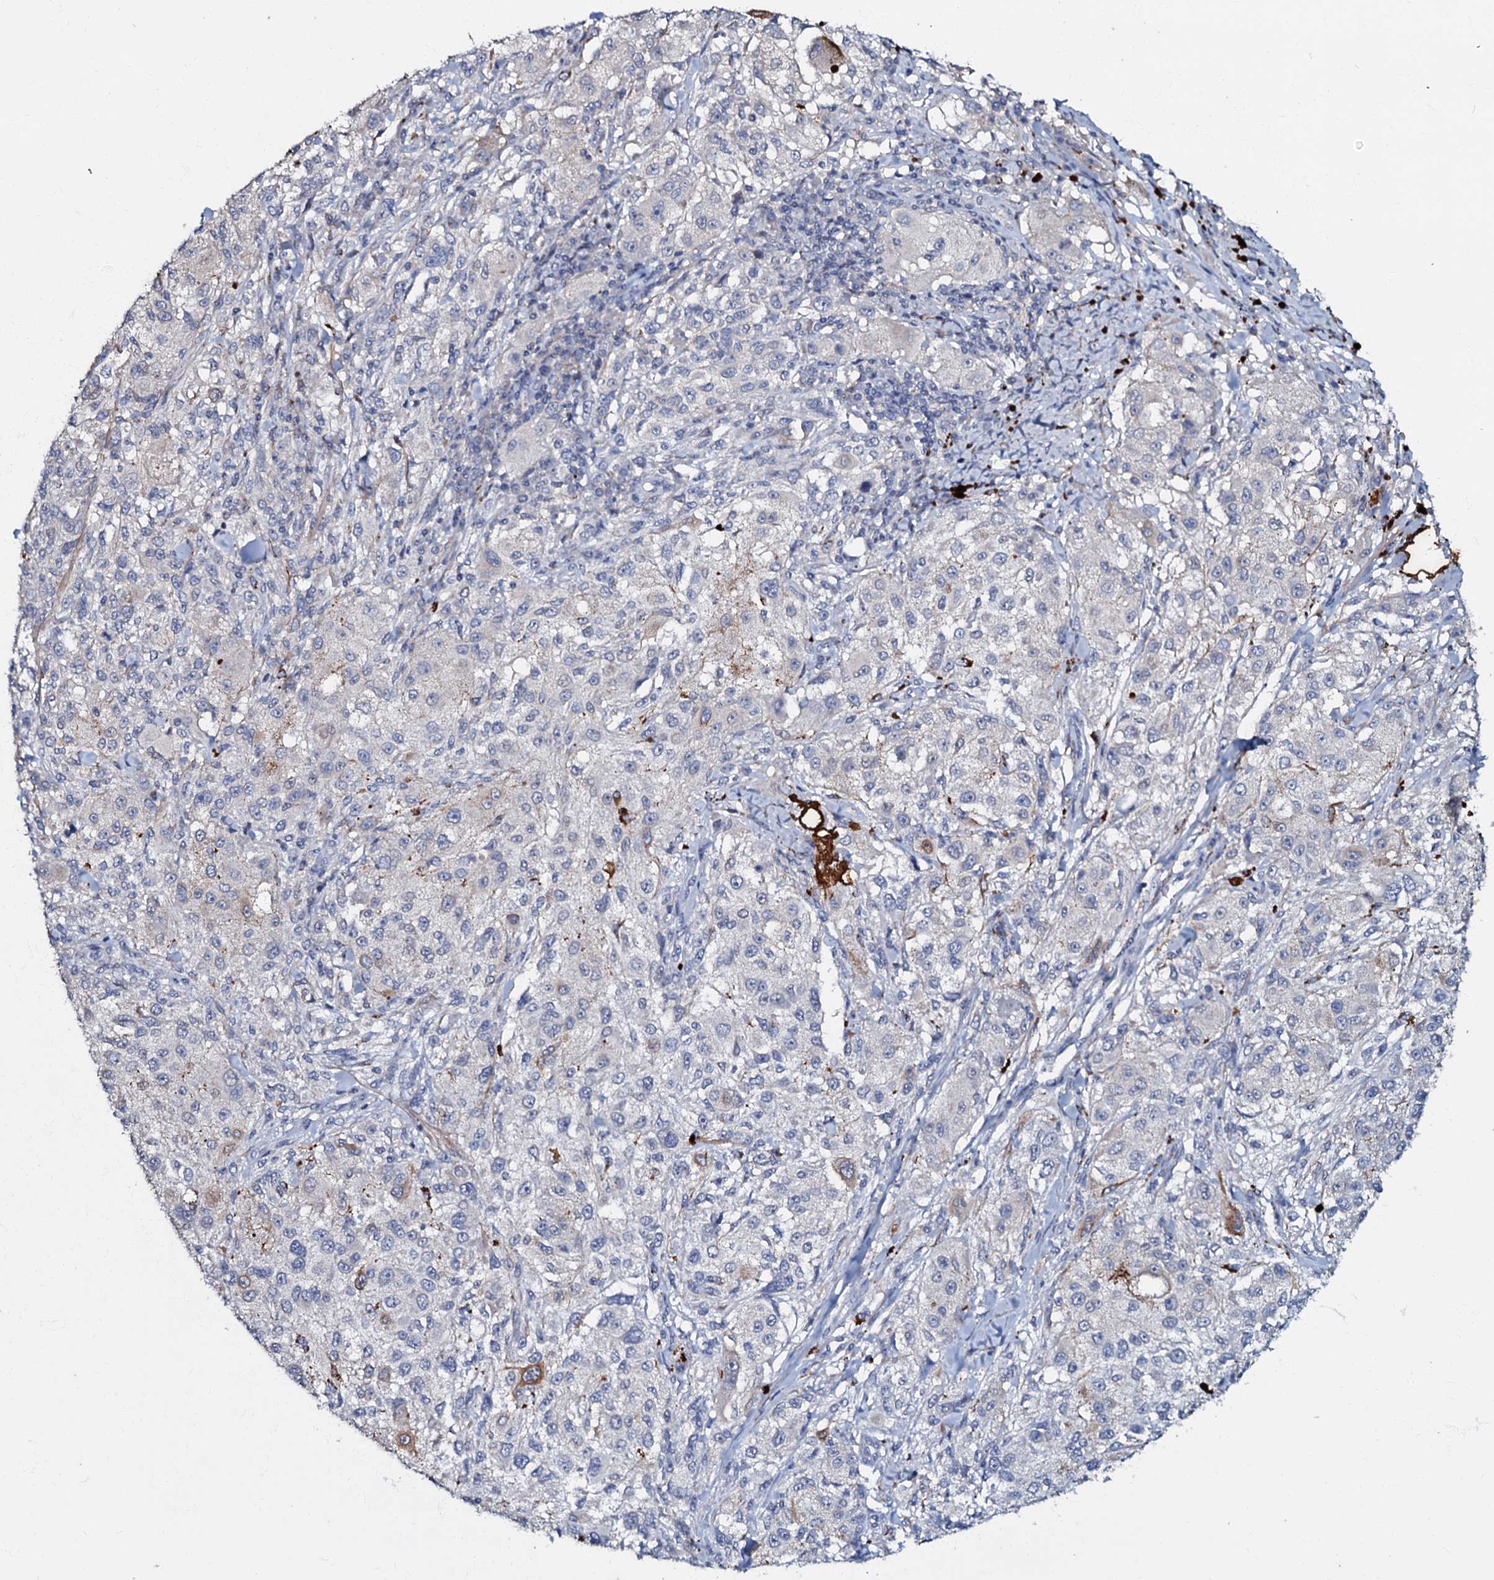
{"staining": {"intensity": "negative", "quantity": "none", "location": "none"}, "tissue": "melanoma", "cell_type": "Tumor cells", "image_type": "cancer", "snomed": [{"axis": "morphology", "description": "Necrosis, NOS"}, {"axis": "morphology", "description": "Malignant melanoma, NOS"}, {"axis": "topography", "description": "Skin"}], "caption": "Image shows no protein positivity in tumor cells of malignant melanoma tissue. (Brightfield microscopy of DAB IHC at high magnification).", "gene": "MANSC4", "patient": {"sex": "female", "age": 87}}